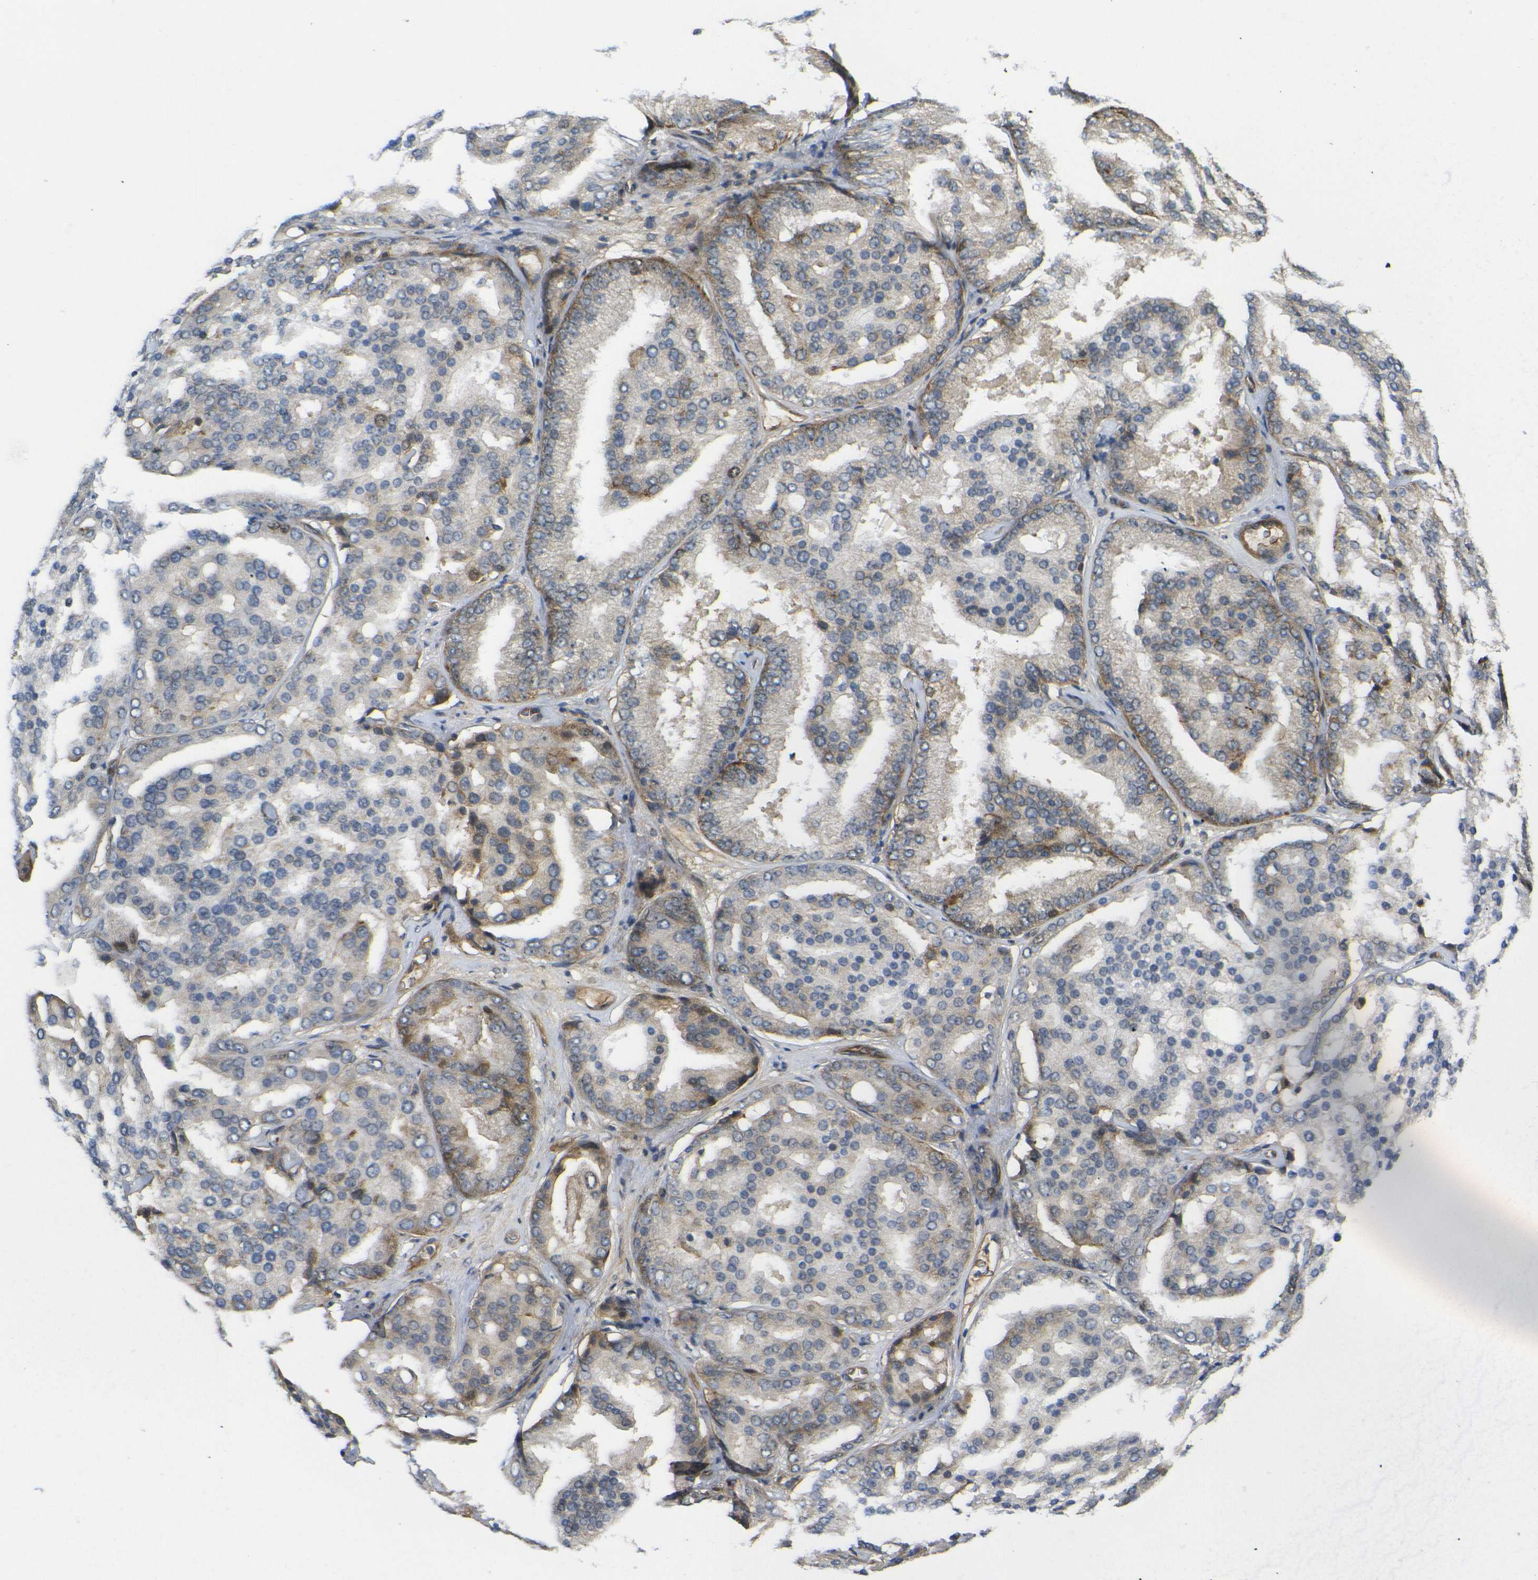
{"staining": {"intensity": "weak", "quantity": "25%-75%", "location": "cytoplasmic/membranous"}, "tissue": "prostate cancer", "cell_type": "Tumor cells", "image_type": "cancer", "snomed": [{"axis": "morphology", "description": "Adenocarcinoma, High grade"}, {"axis": "topography", "description": "Prostate"}], "caption": "Tumor cells reveal low levels of weak cytoplasmic/membranous expression in approximately 25%-75% of cells in prostate cancer.", "gene": "ECE1", "patient": {"sex": "male", "age": 64}}